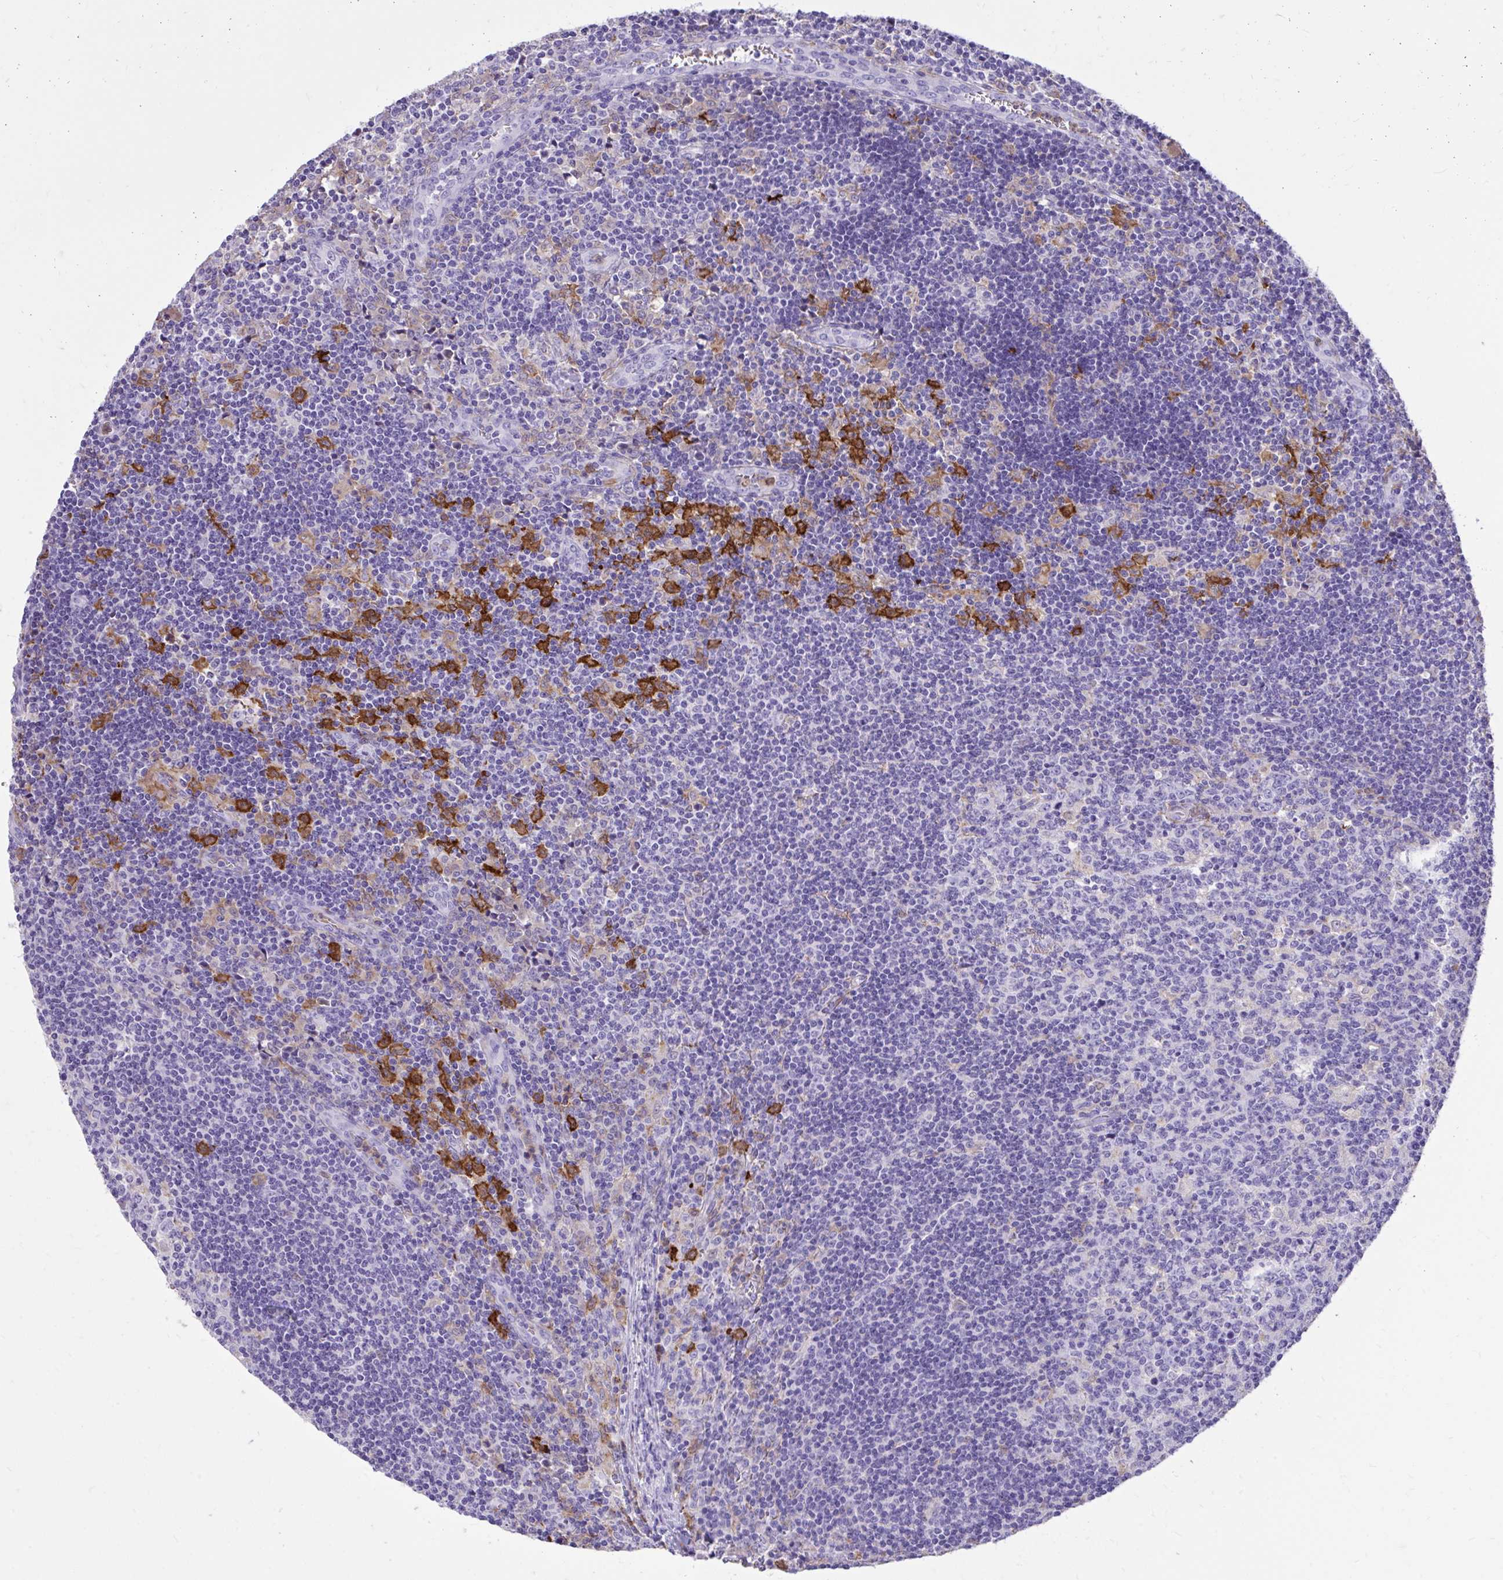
{"staining": {"intensity": "negative", "quantity": "none", "location": "none"}, "tissue": "lymph node", "cell_type": "Germinal center cells", "image_type": "normal", "snomed": [{"axis": "morphology", "description": "Normal tissue, NOS"}, {"axis": "topography", "description": "Lymph node"}], "caption": "Photomicrograph shows no significant protein expression in germinal center cells of normal lymph node.", "gene": "TLR7", "patient": {"sex": "female", "age": 45}}